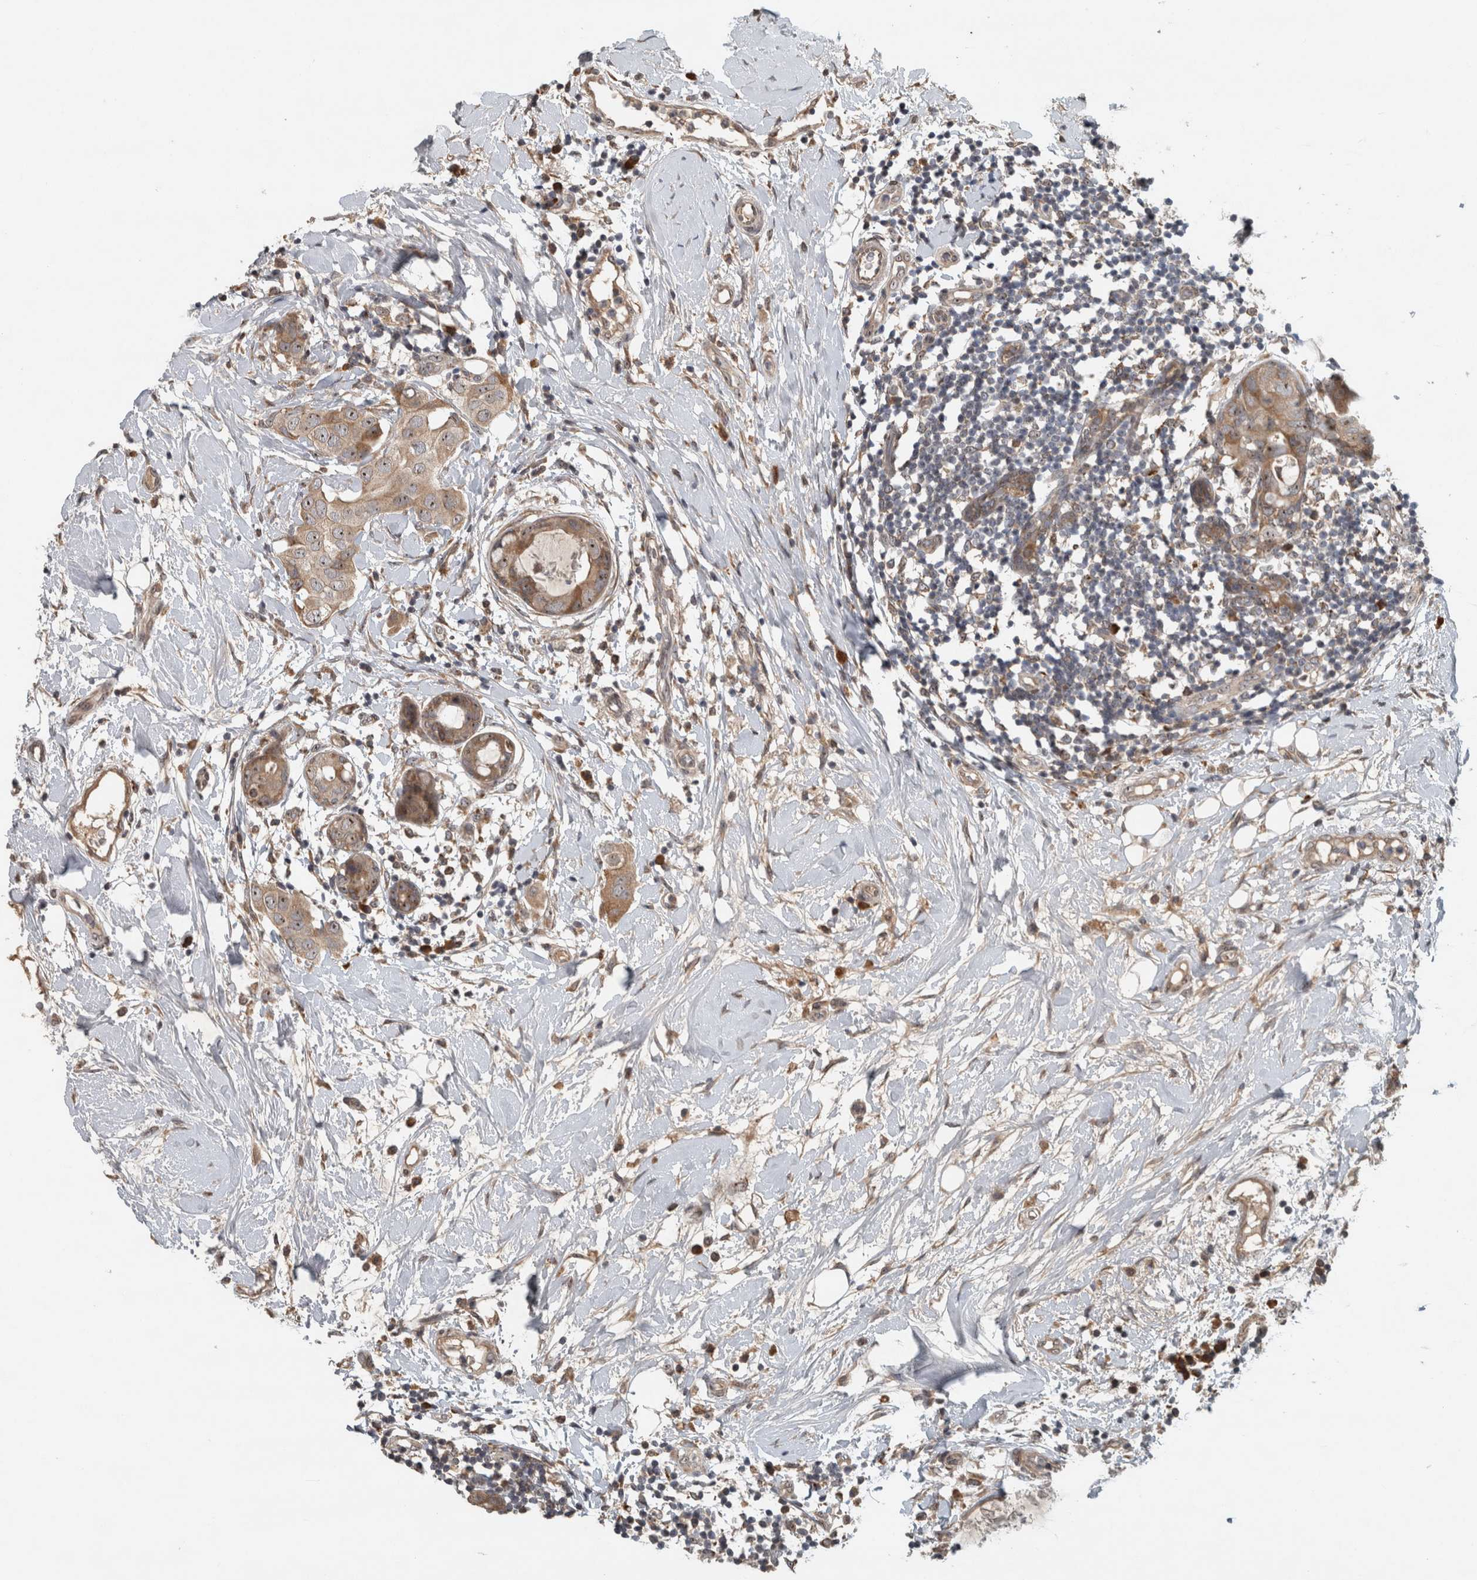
{"staining": {"intensity": "moderate", "quantity": ">75%", "location": "cytoplasmic/membranous,nuclear"}, "tissue": "breast cancer", "cell_type": "Tumor cells", "image_type": "cancer", "snomed": [{"axis": "morphology", "description": "Duct carcinoma"}, {"axis": "topography", "description": "Breast"}], "caption": "IHC (DAB) staining of breast cancer displays moderate cytoplasmic/membranous and nuclear protein expression in about >75% of tumor cells.", "gene": "GPR137B", "patient": {"sex": "female", "age": 40}}